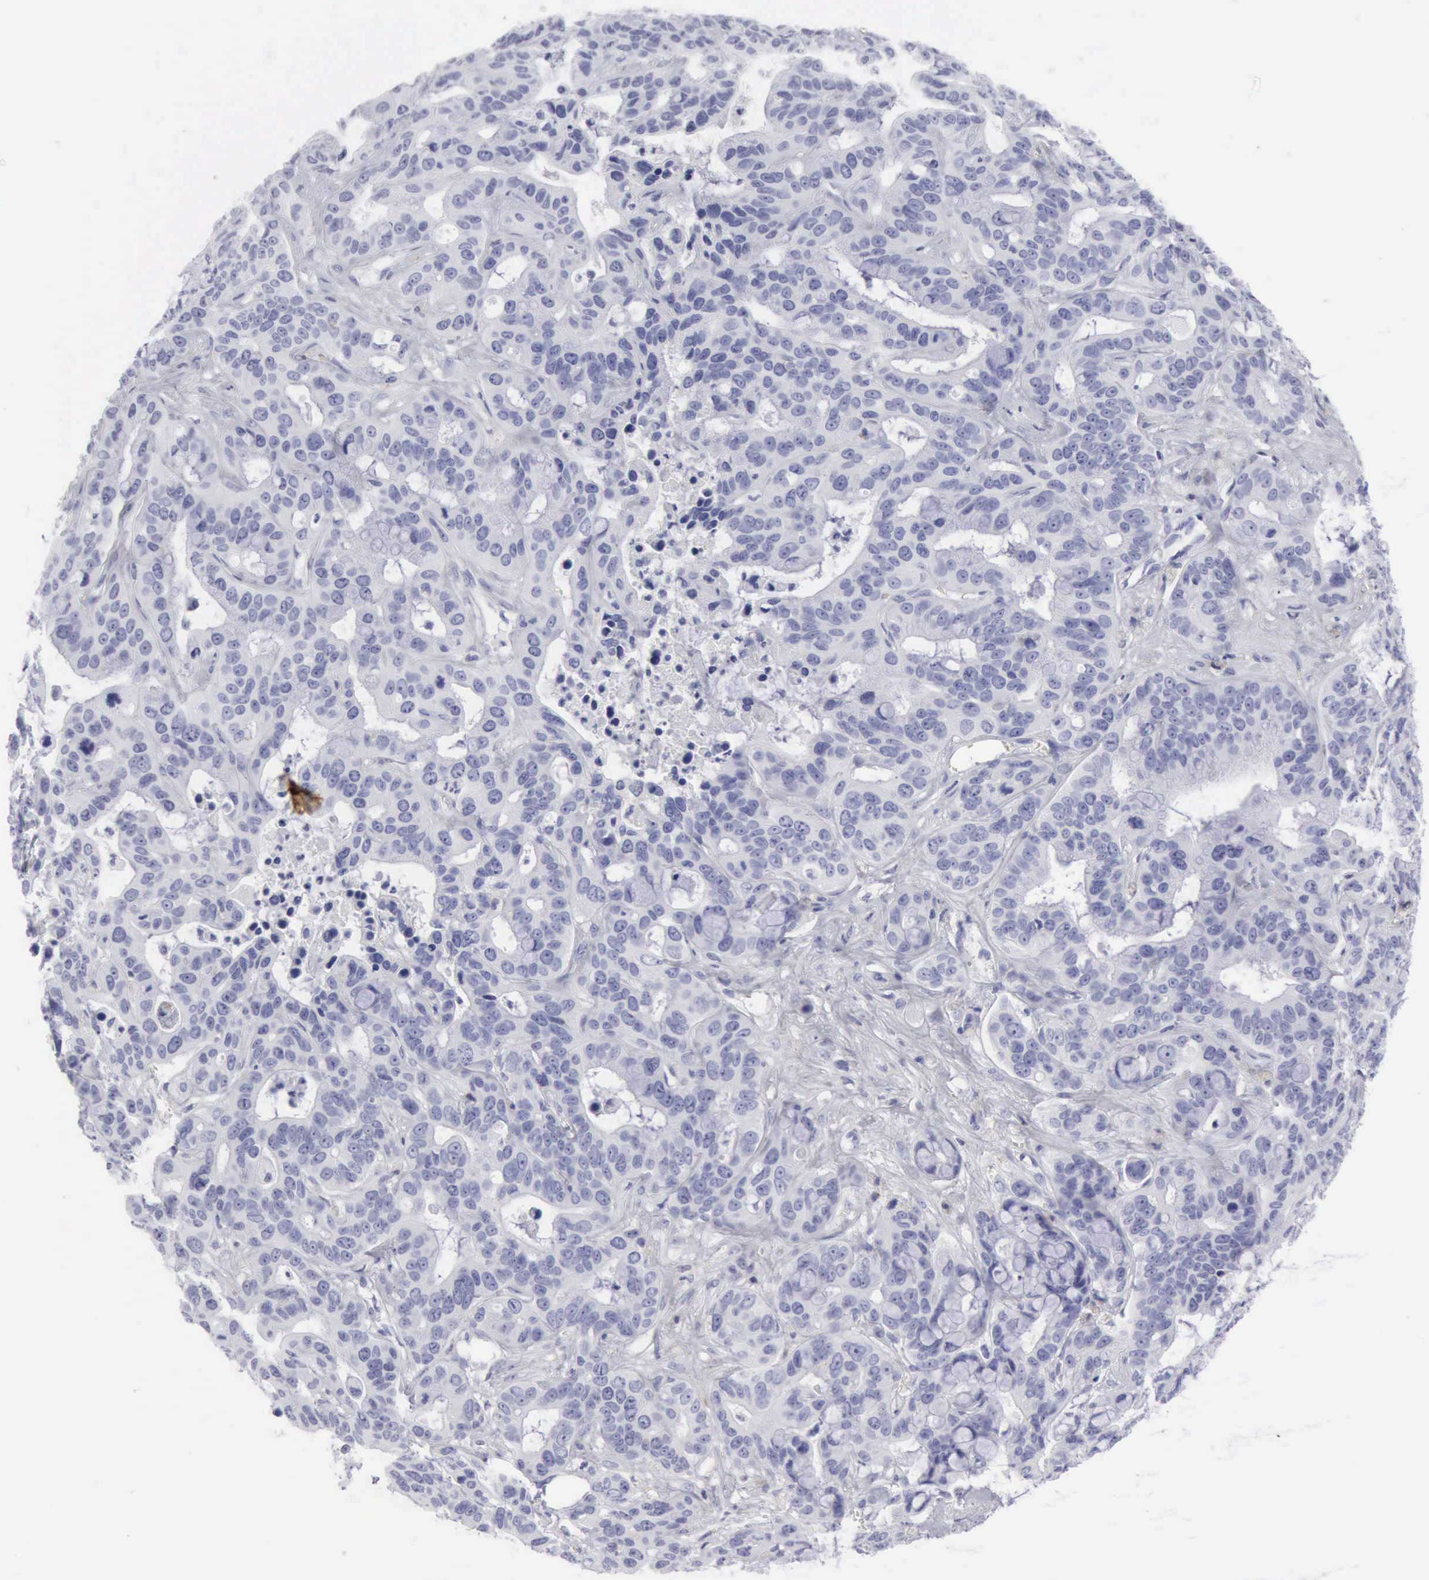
{"staining": {"intensity": "strong", "quantity": "<25%", "location": "cytoplasmic/membranous"}, "tissue": "liver cancer", "cell_type": "Tumor cells", "image_type": "cancer", "snomed": [{"axis": "morphology", "description": "Cholangiocarcinoma"}, {"axis": "topography", "description": "Liver"}], "caption": "About <25% of tumor cells in human liver cancer show strong cytoplasmic/membranous protein staining as visualized by brown immunohistochemical staining.", "gene": "NCAM1", "patient": {"sex": "female", "age": 65}}